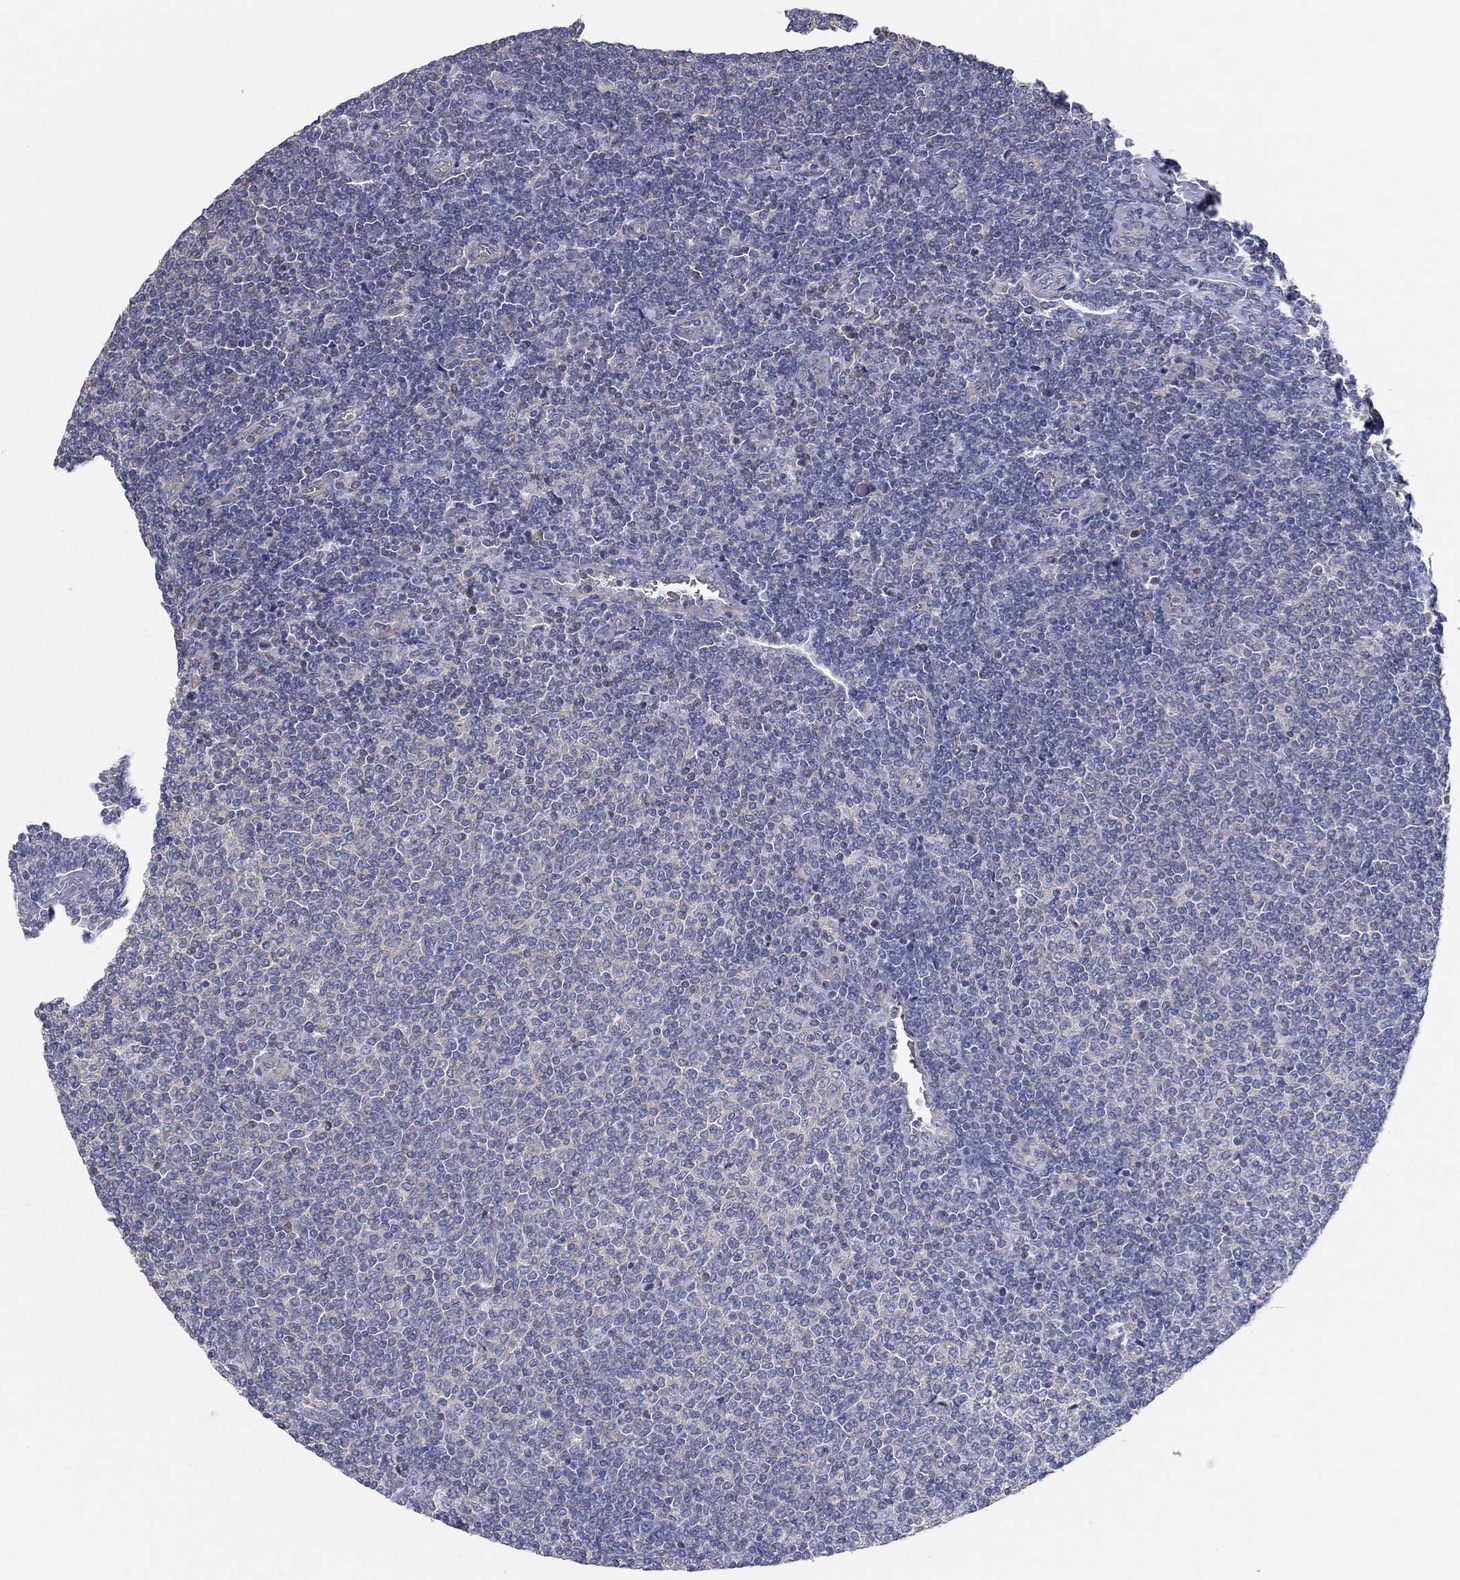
{"staining": {"intensity": "negative", "quantity": "none", "location": "none"}, "tissue": "lymphoma", "cell_type": "Tumor cells", "image_type": "cancer", "snomed": [{"axis": "morphology", "description": "Malignant lymphoma, non-Hodgkin's type, Low grade"}, {"axis": "topography", "description": "Lymph node"}], "caption": "Lymphoma stained for a protein using immunohistochemistry (IHC) demonstrates no positivity tumor cells.", "gene": "BBOF1", "patient": {"sex": "male", "age": 52}}